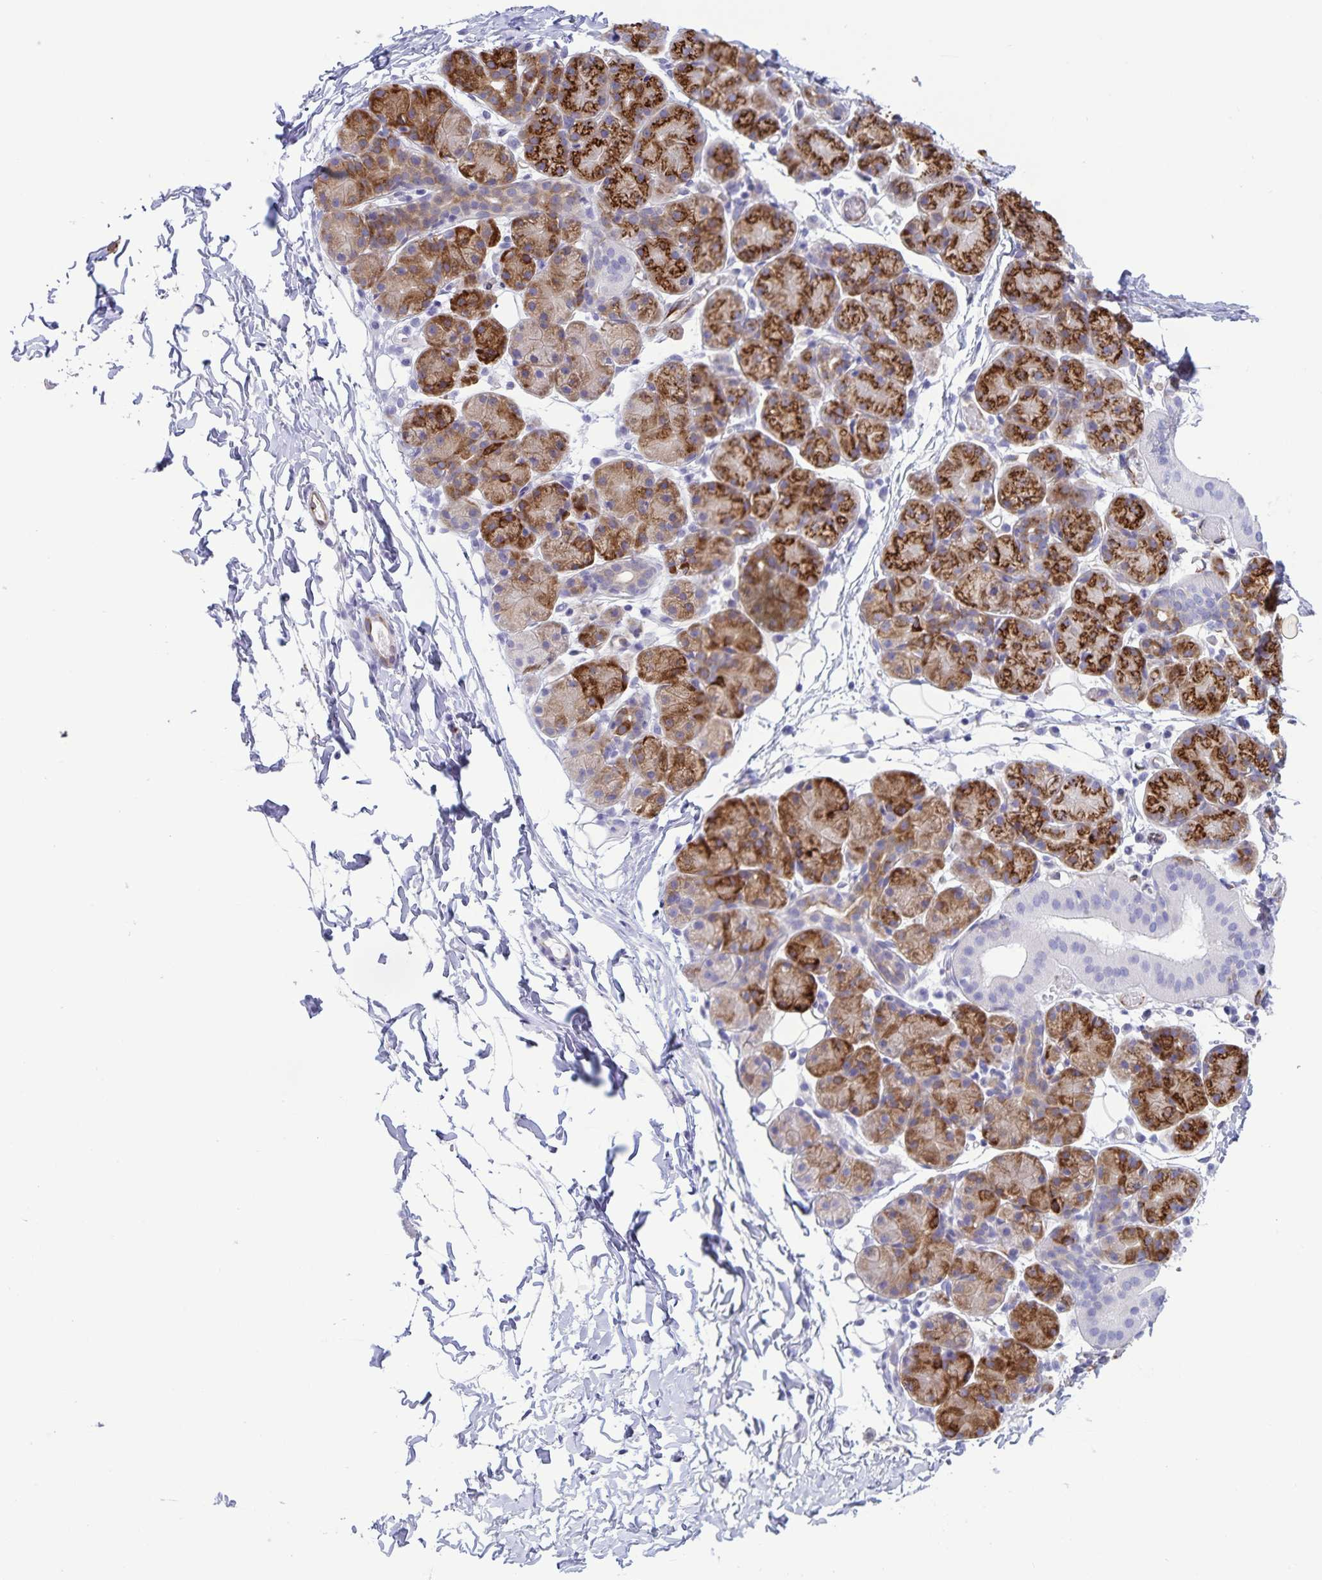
{"staining": {"intensity": "strong", "quantity": "25%-75%", "location": "cytoplasmic/membranous"}, "tissue": "salivary gland", "cell_type": "Glandular cells", "image_type": "normal", "snomed": [{"axis": "morphology", "description": "Normal tissue, NOS"}, {"axis": "morphology", "description": "Inflammation, NOS"}, {"axis": "topography", "description": "Lymph node"}, {"axis": "topography", "description": "Salivary gland"}], "caption": "A high amount of strong cytoplasmic/membranous positivity is identified in about 25%-75% of glandular cells in benign salivary gland.", "gene": "RCN1", "patient": {"sex": "male", "age": 3}}